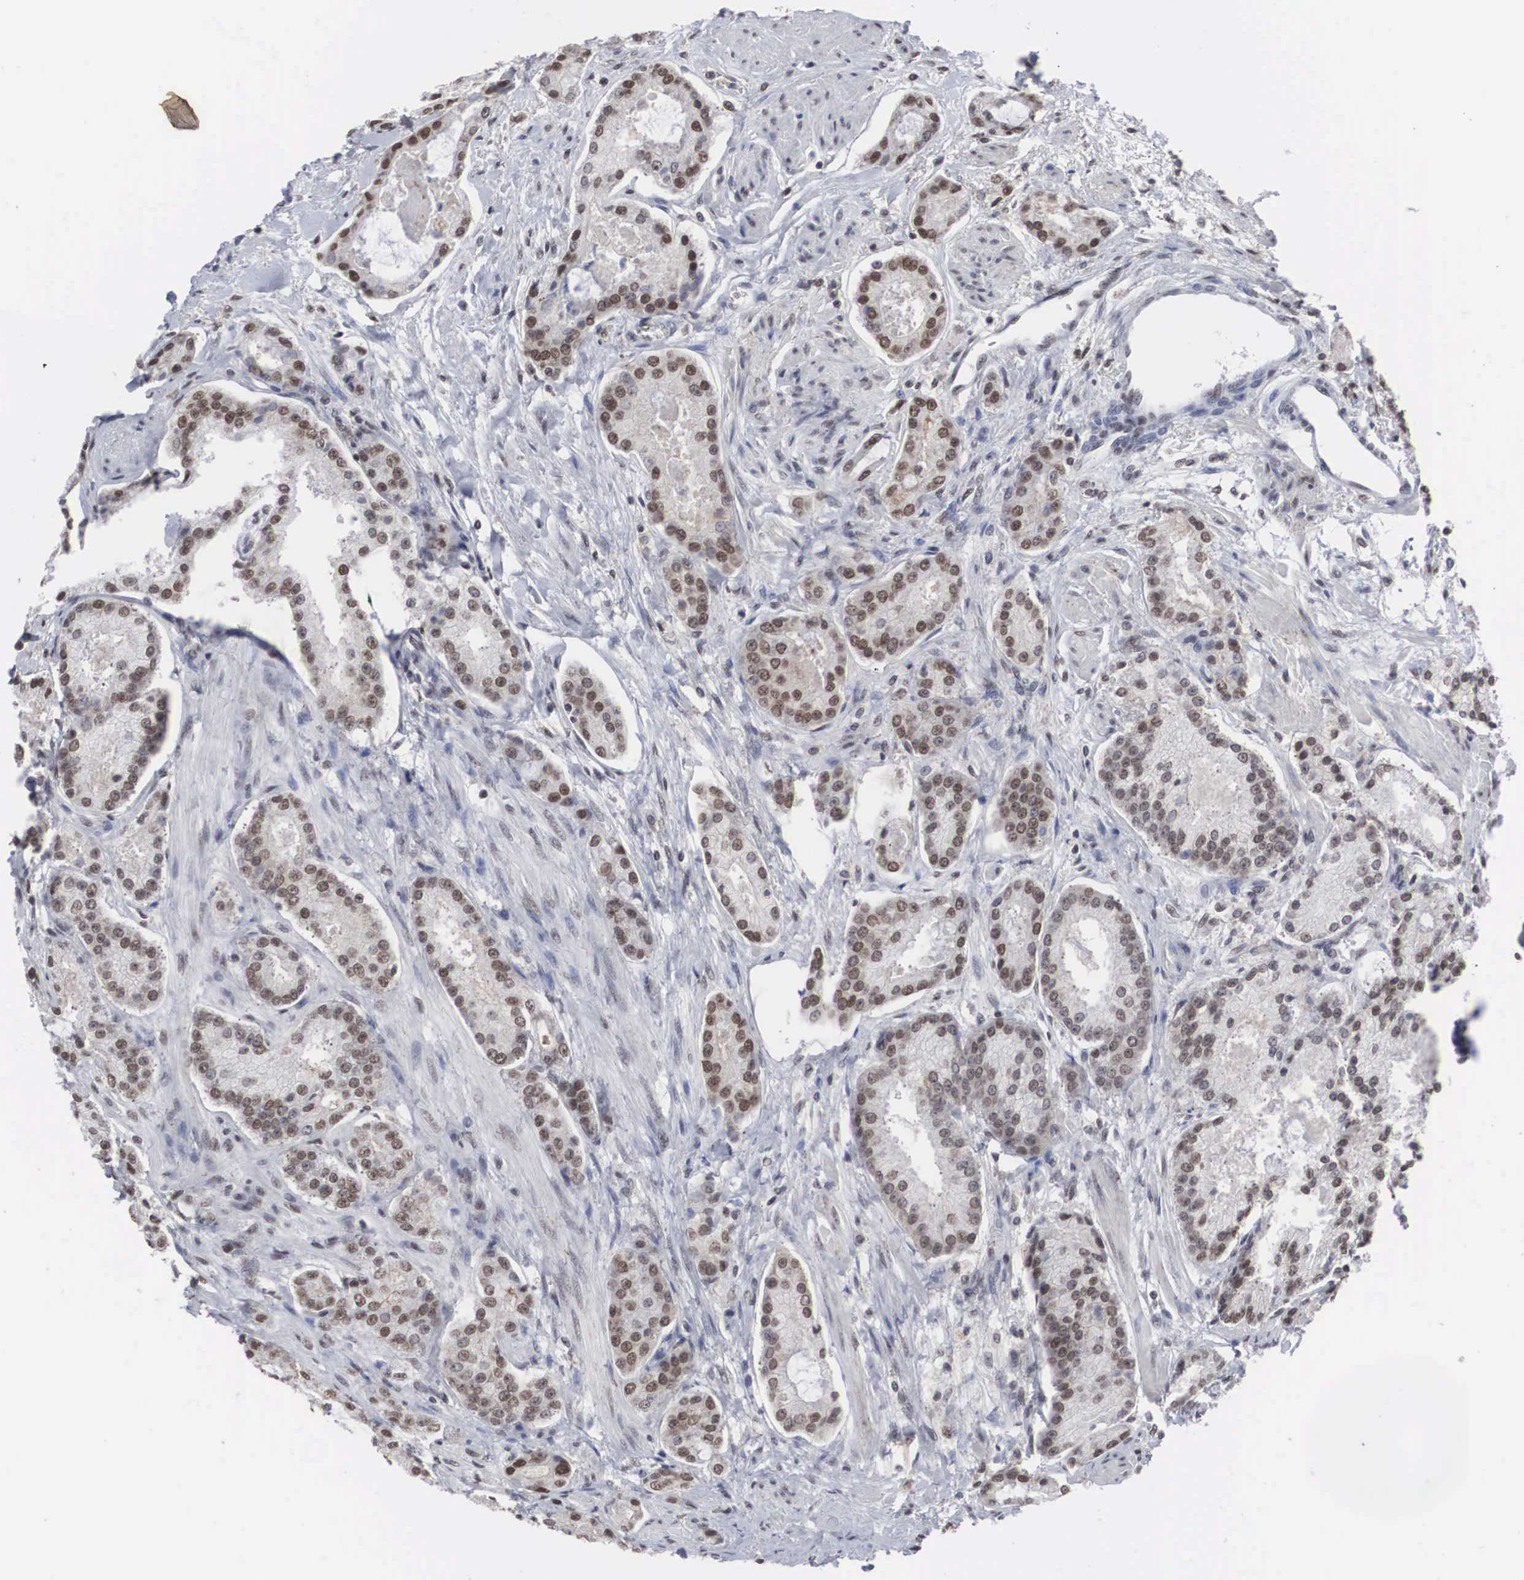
{"staining": {"intensity": "moderate", "quantity": "25%-75%", "location": "nuclear"}, "tissue": "prostate cancer", "cell_type": "Tumor cells", "image_type": "cancer", "snomed": [{"axis": "morphology", "description": "Adenocarcinoma, Medium grade"}, {"axis": "topography", "description": "Prostate"}], "caption": "A brown stain shows moderate nuclear expression of a protein in human prostate cancer (medium-grade adenocarcinoma) tumor cells.", "gene": "AUTS2", "patient": {"sex": "male", "age": 72}}